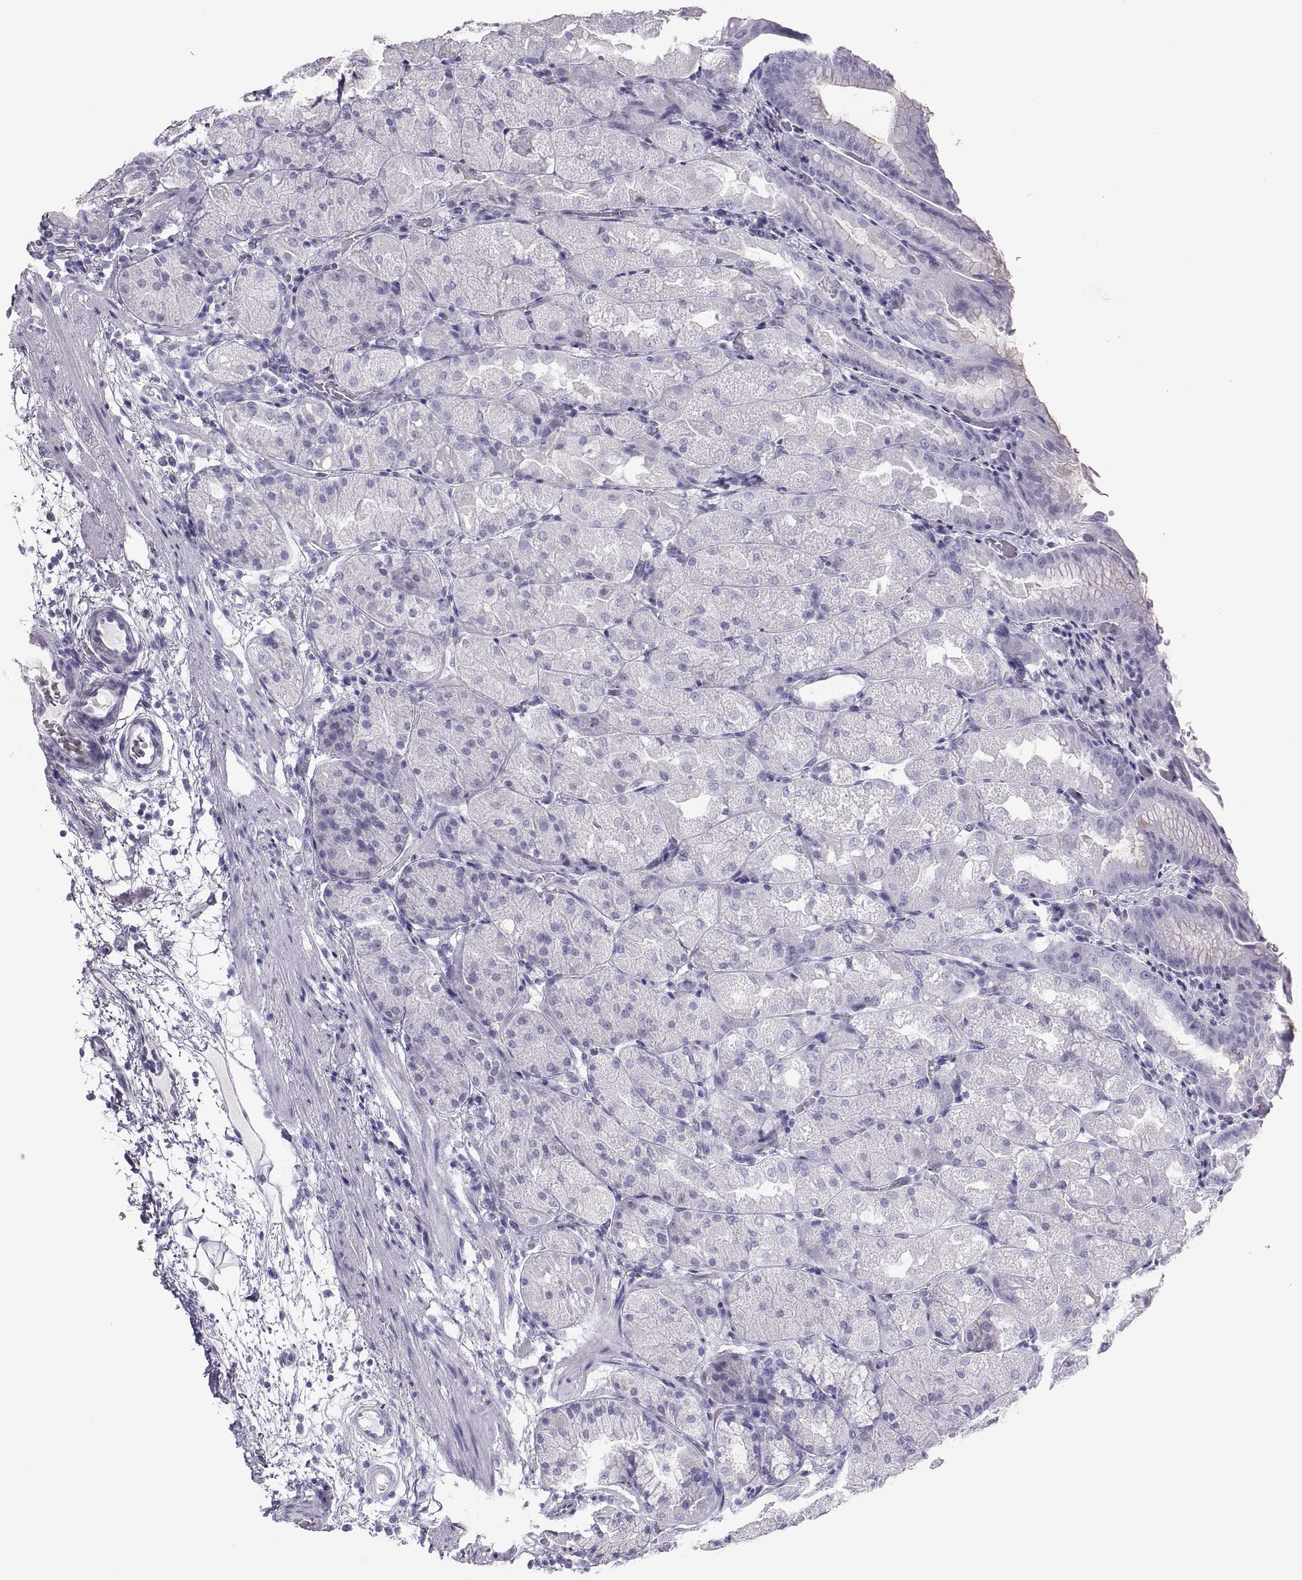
{"staining": {"intensity": "negative", "quantity": "none", "location": "none"}, "tissue": "stomach", "cell_type": "Glandular cells", "image_type": "normal", "snomed": [{"axis": "morphology", "description": "Normal tissue, NOS"}, {"axis": "topography", "description": "Stomach, upper"}, {"axis": "topography", "description": "Stomach"}, {"axis": "topography", "description": "Stomach, lower"}], "caption": "Glandular cells are negative for brown protein staining in benign stomach. (Stains: DAB immunohistochemistry (IHC) with hematoxylin counter stain, Microscopy: brightfield microscopy at high magnification).", "gene": "SEMG1", "patient": {"sex": "male", "age": 62}}